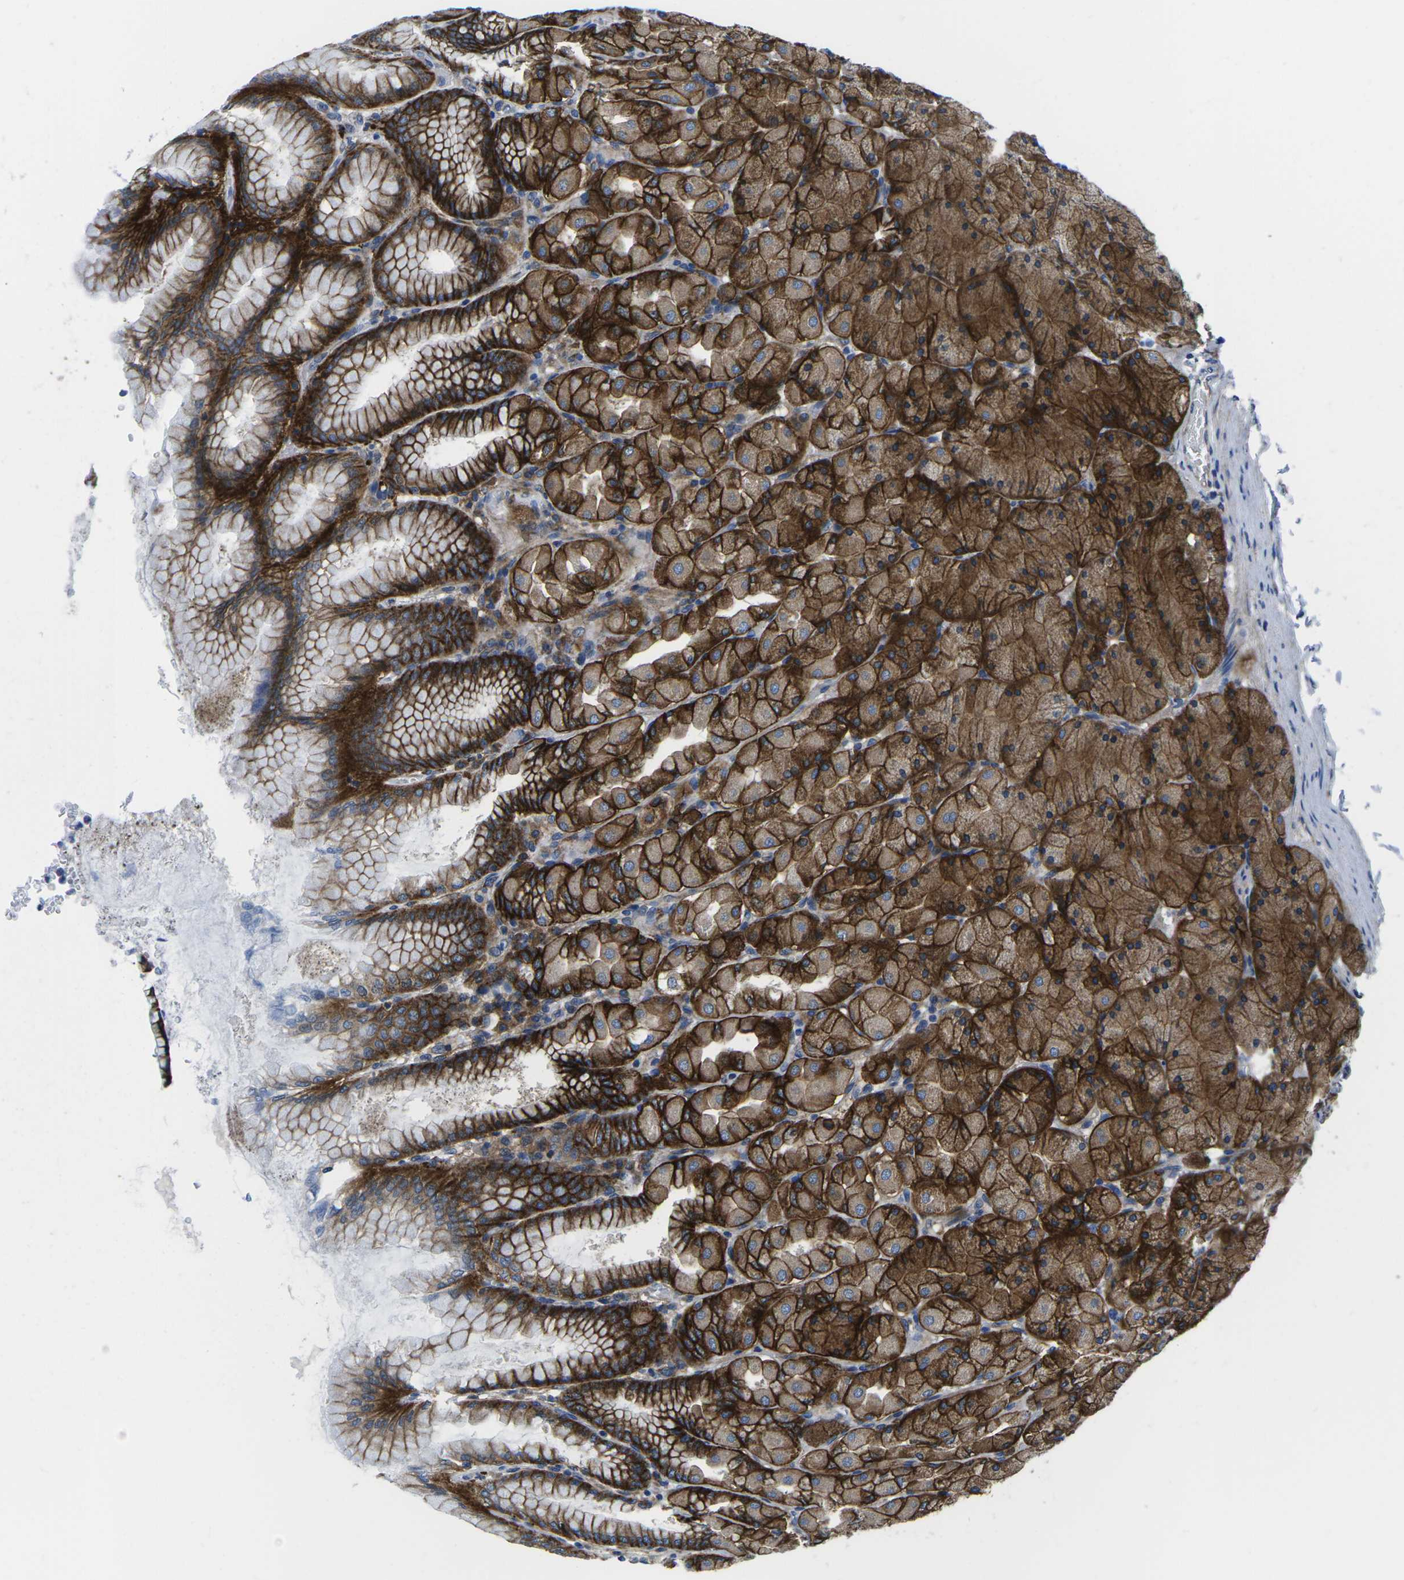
{"staining": {"intensity": "strong", "quantity": ">75%", "location": "cytoplasmic/membranous"}, "tissue": "stomach", "cell_type": "Glandular cells", "image_type": "normal", "snomed": [{"axis": "morphology", "description": "Normal tissue, NOS"}, {"axis": "topography", "description": "Stomach, upper"}], "caption": "The histopathology image shows a brown stain indicating the presence of a protein in the cytoplasmic/membranous of glandular cells in stomach.", "gene": "DLG1", "patient": {"sex": "female", "age": 56}}